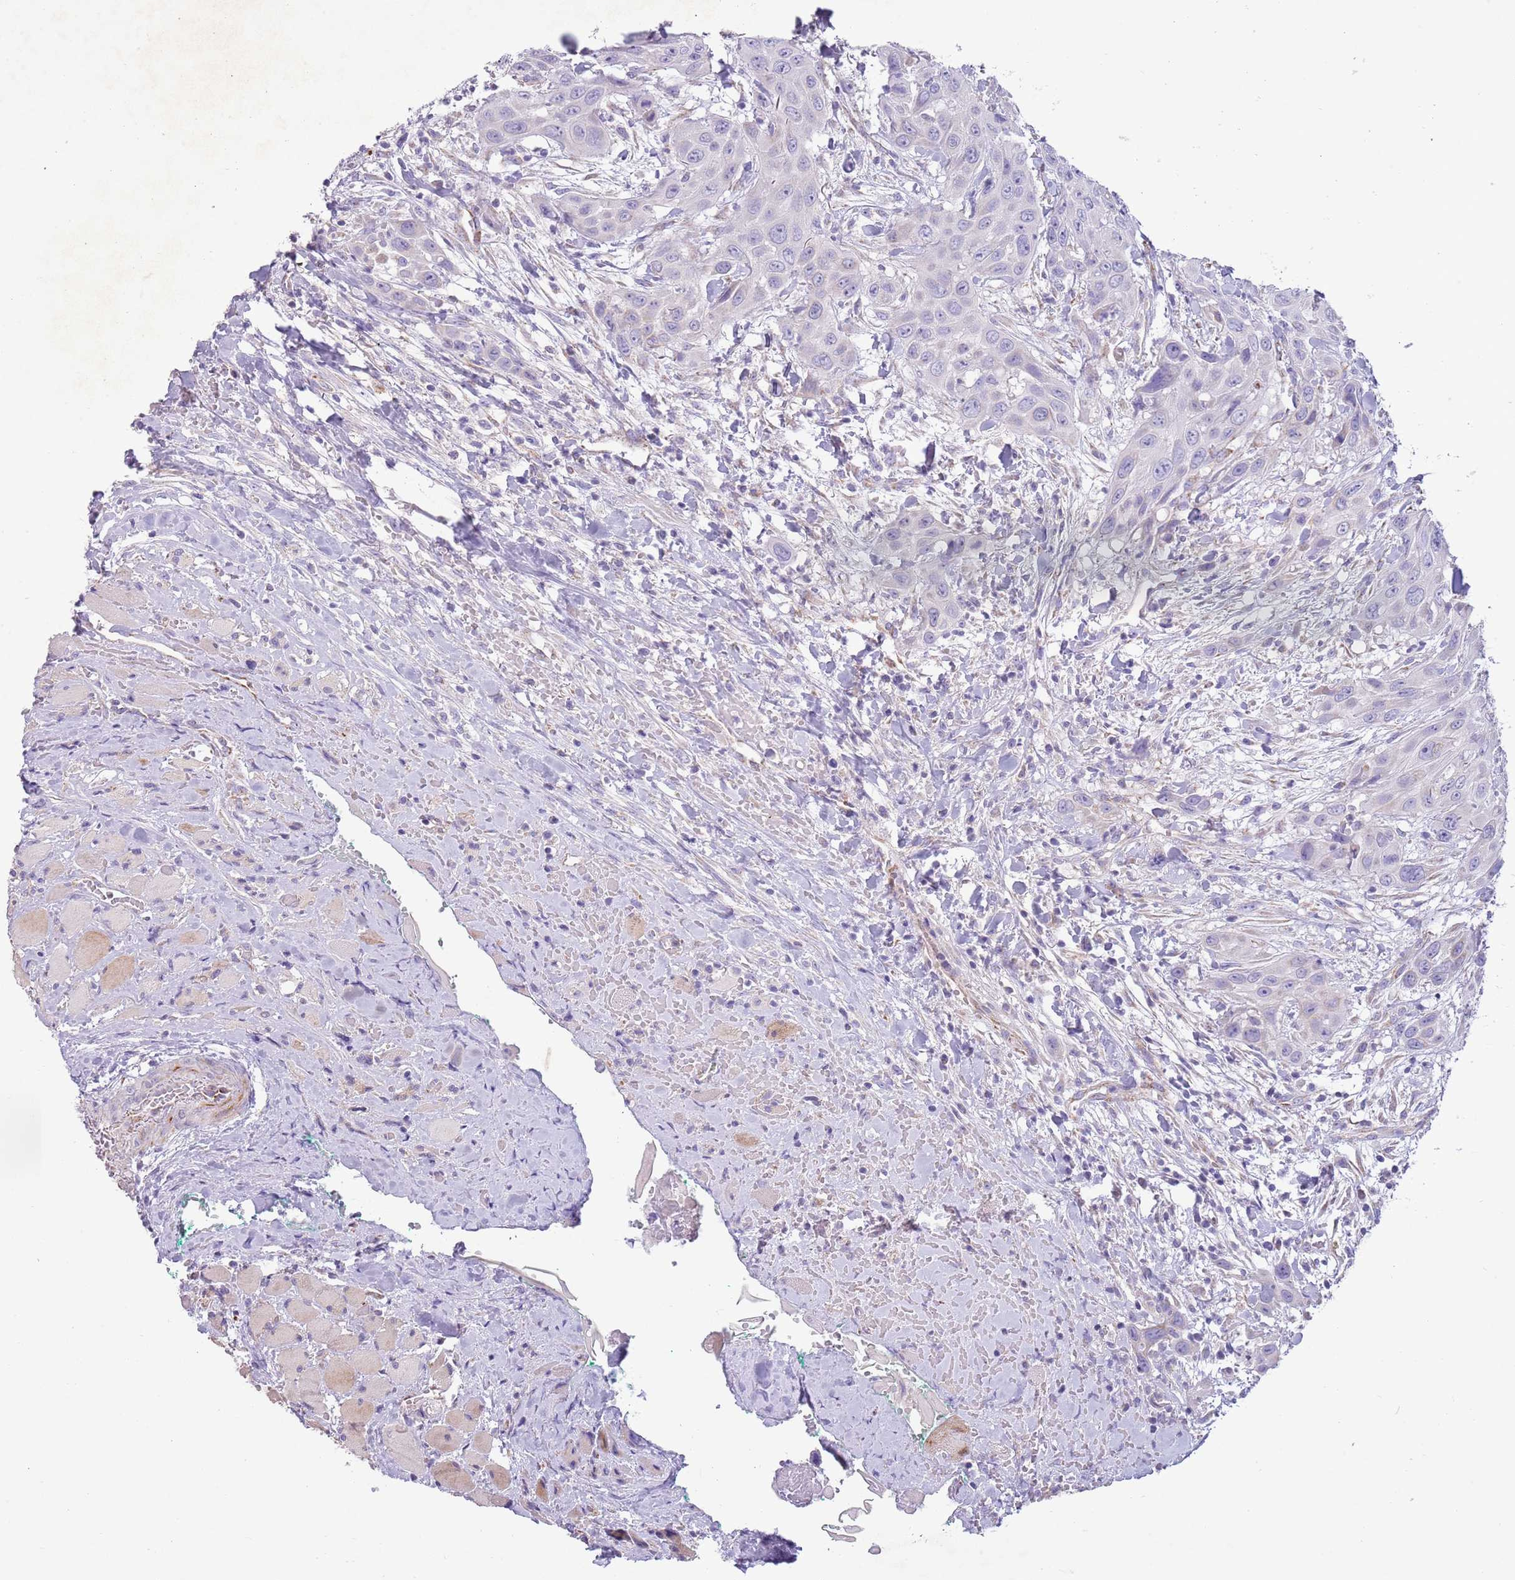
{"staining": {"intensity": "negative", "quantity": "none", "location": "none"}, "tissue": "head and neck cancer", "cell_type": "Tumor cells", "image_type": "cancer", "snomed": [{"axis": "morphology", "description": "Squamous cell carcinoma, NOS"}, {"axis": "topography", "description": "Head-Neck"}], "caption": "There is no significant positivity in tumor cells of head and neck cancer.", "gene": "RNF222", "patient": {"sex": "male", "age": 81}}